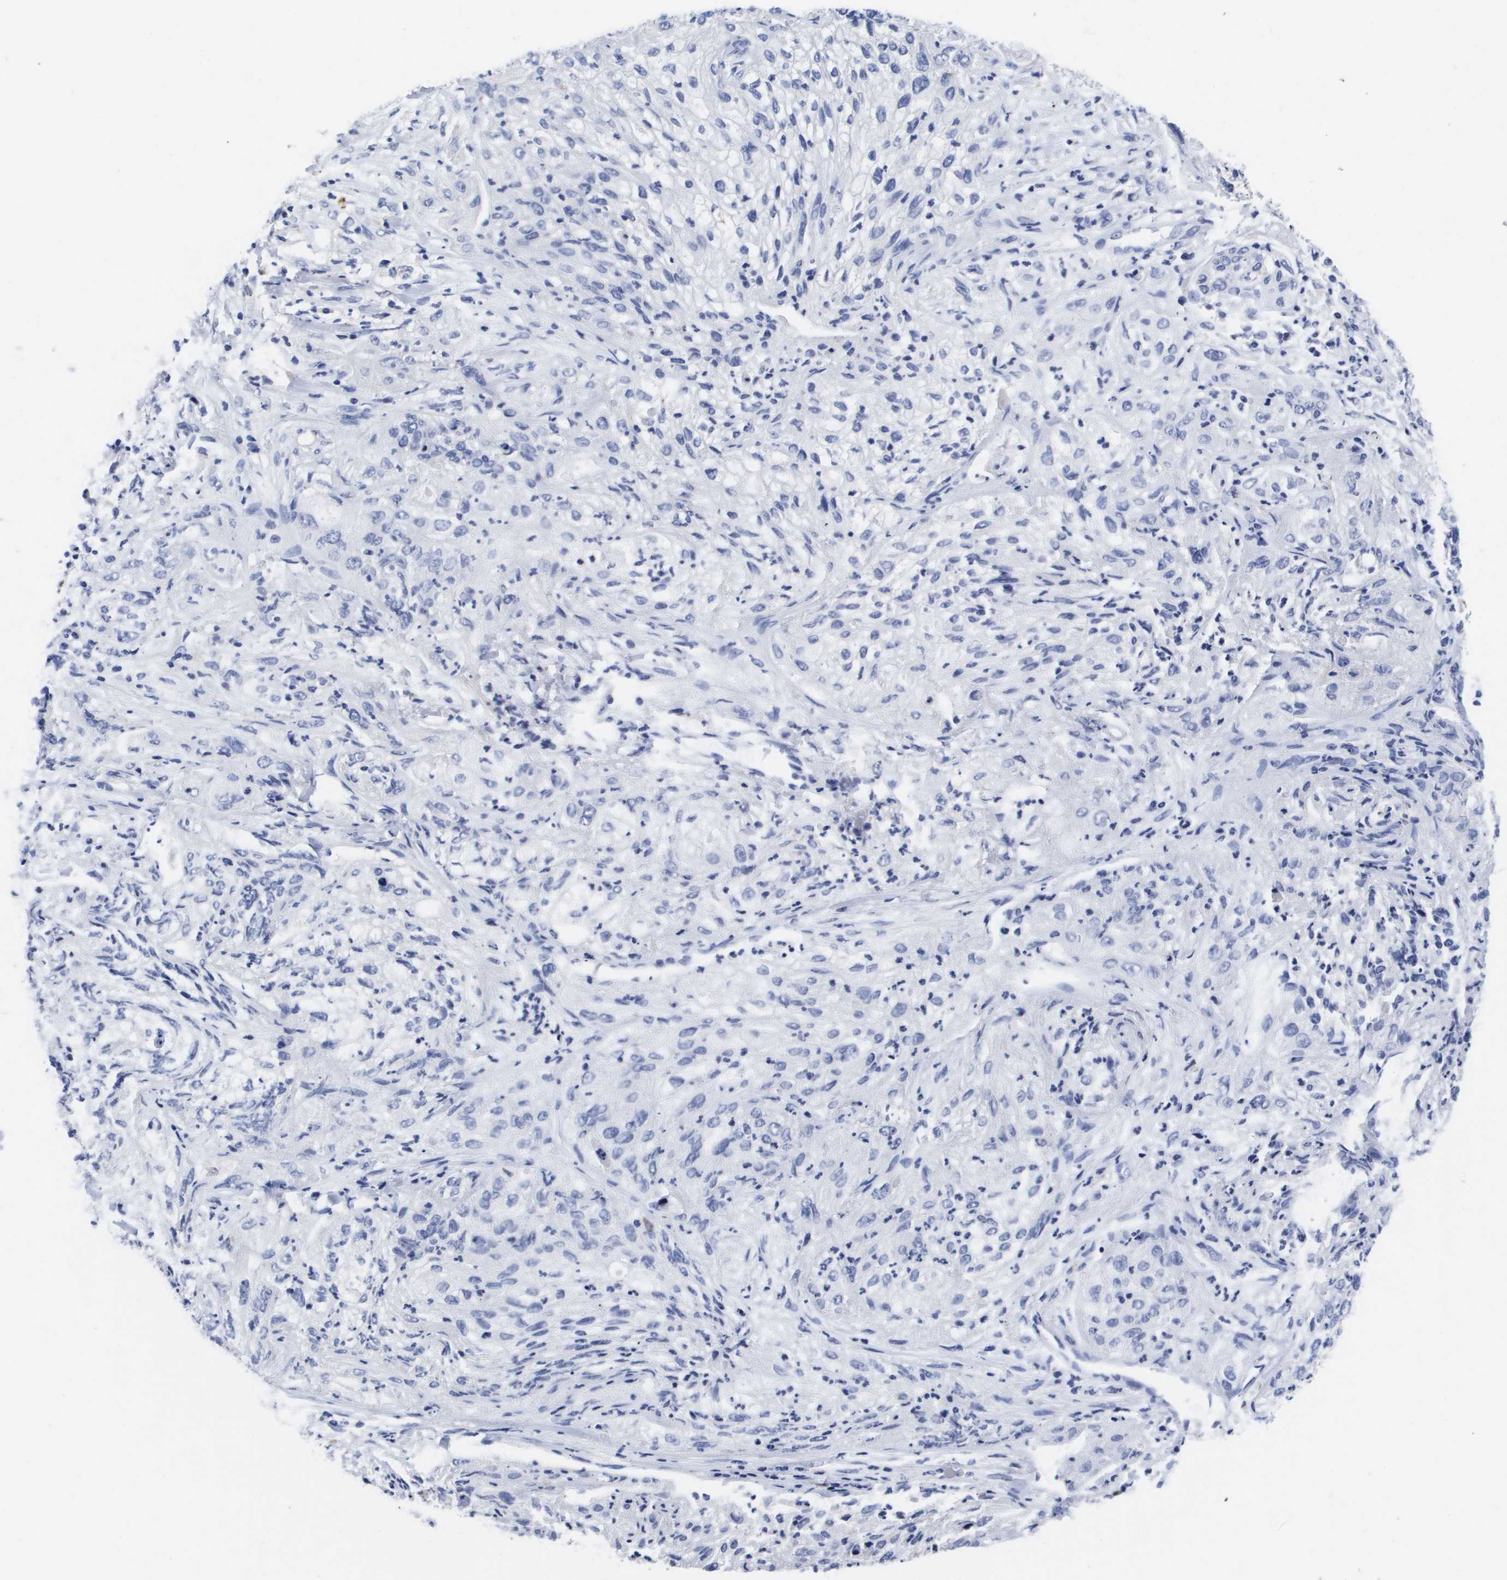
{"staining": {"intensity": "negative", "quantity": "none", "location": "none"}, "tissue": "lung cancer", "cell_type": "Tumor cells", "image_type": "cancer", "snomed": [{"axis": "morphology", "description": "Inflammation, NOS"}, {"axis": "morphology", "description": "Squamous cell carcinoma, NOS"}, {"axis": "topography", "description": "Lymph node"}, {"axis": "topography", "description": "Soft tissue"}, {"axis": "topography", "description": "Lung"}], "caption": "Immunohistochemistry of human lung squamous cell carcinoma shows no expression in tumor cells. (Brightfield microscopy of DAB (3,3'-diaminobenzidine) IHC at high magnification).", "gene": "HMOX1", "patient": {"sex": "male", "age": 66}}